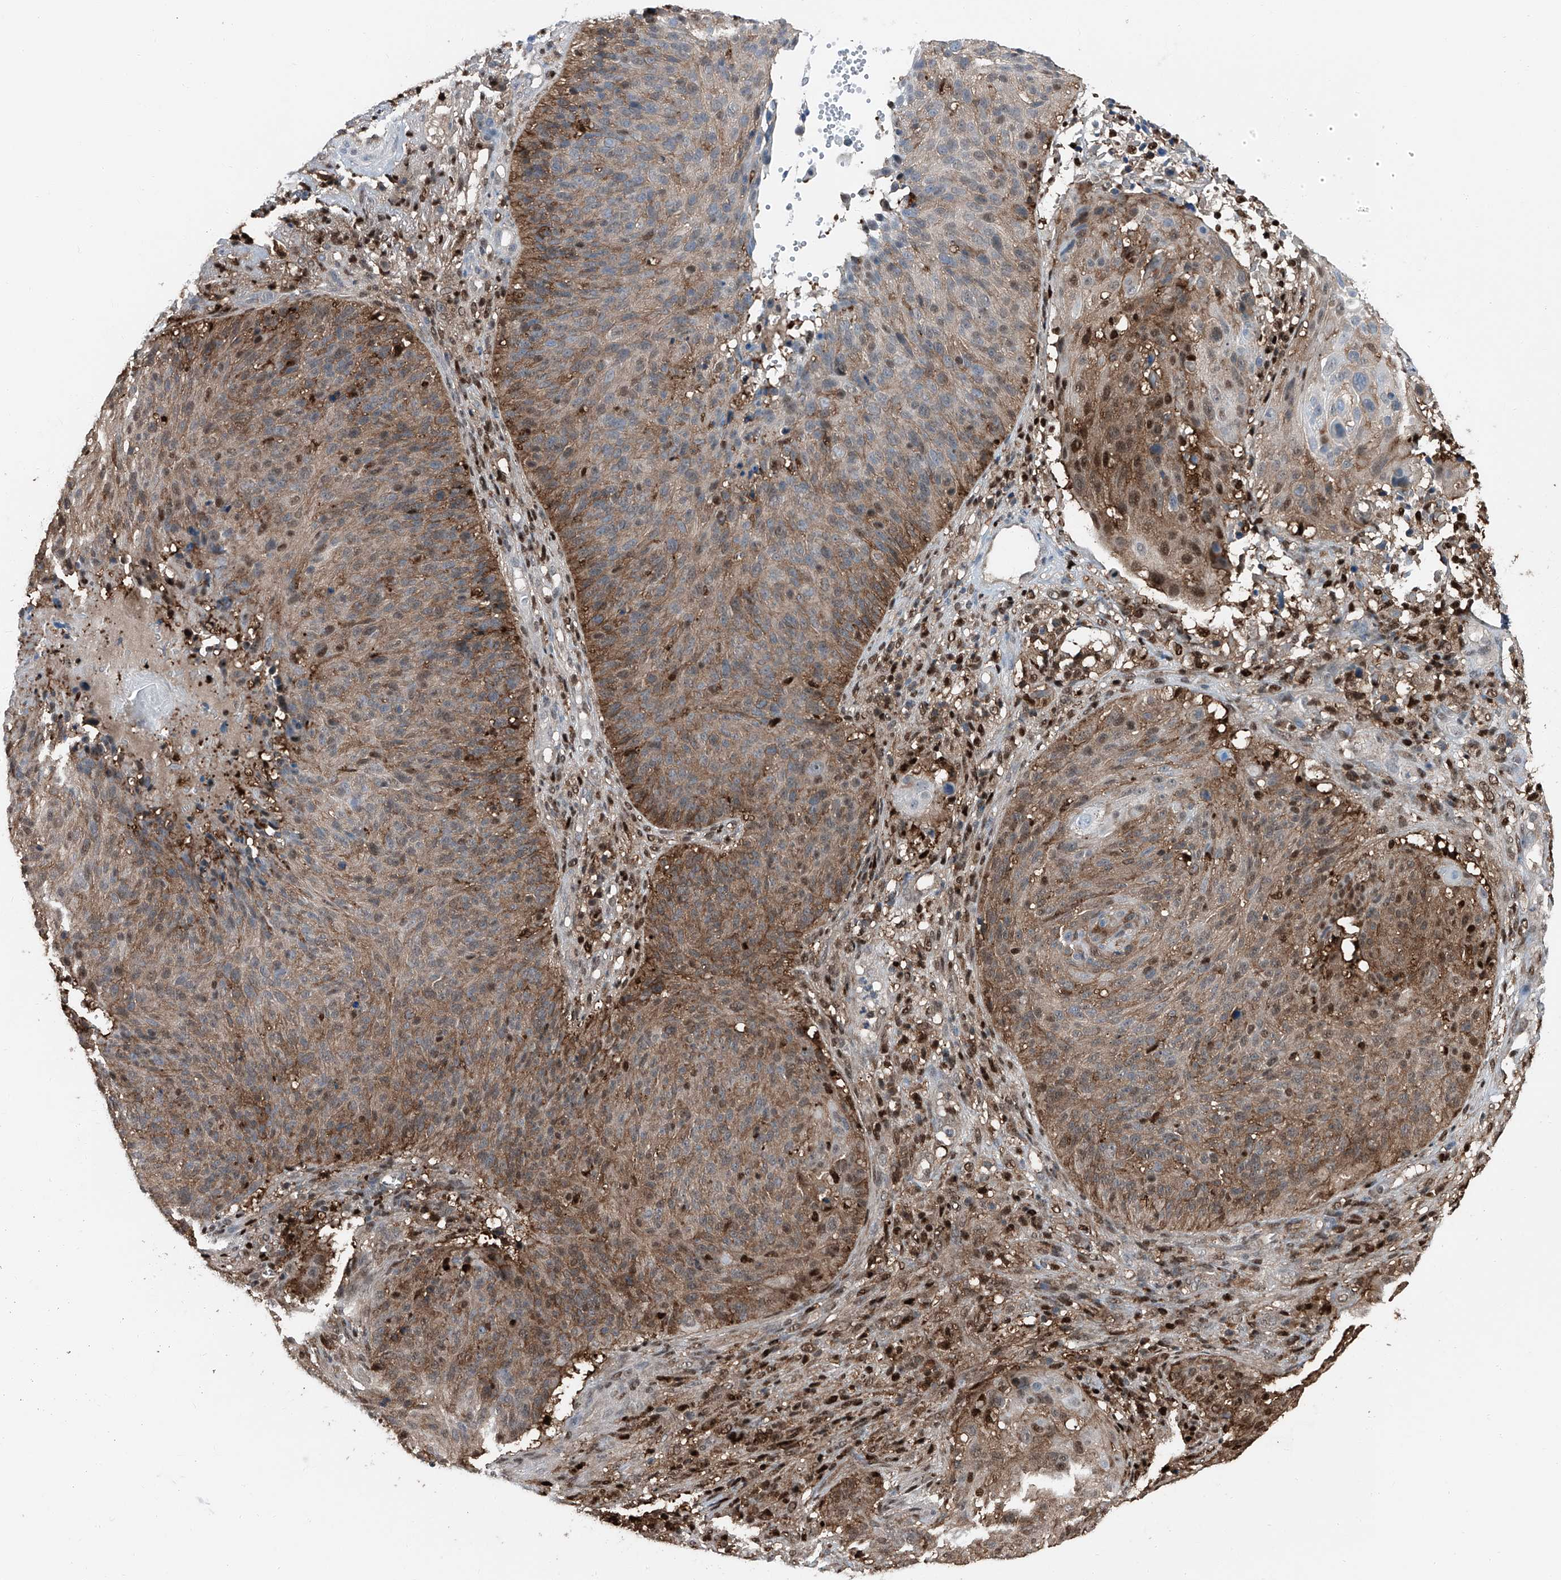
{"staining": {"intensity": "moderate", "quantity": "25%-75%", "location": "cytoplasmic/membranous,nuclear"}, "tissue": "cervical cancer", "cell_type": "Tumor cells", "image_type": "cancer", "snomed": [{"axis": "morphology", "description": "Squamous cell carcinoma, NOS"}, {"axis": "topography", "description": "Cervix"}], "caption": "Protein staining of cervical squamous cell carcinoma tissue reveals moderate cytoplasmic/membranous and nuclear positivity in about 25%-75% of tumor cells.", "gene": "PSMB10", "patient": {"sex": "female", "age": 74}}